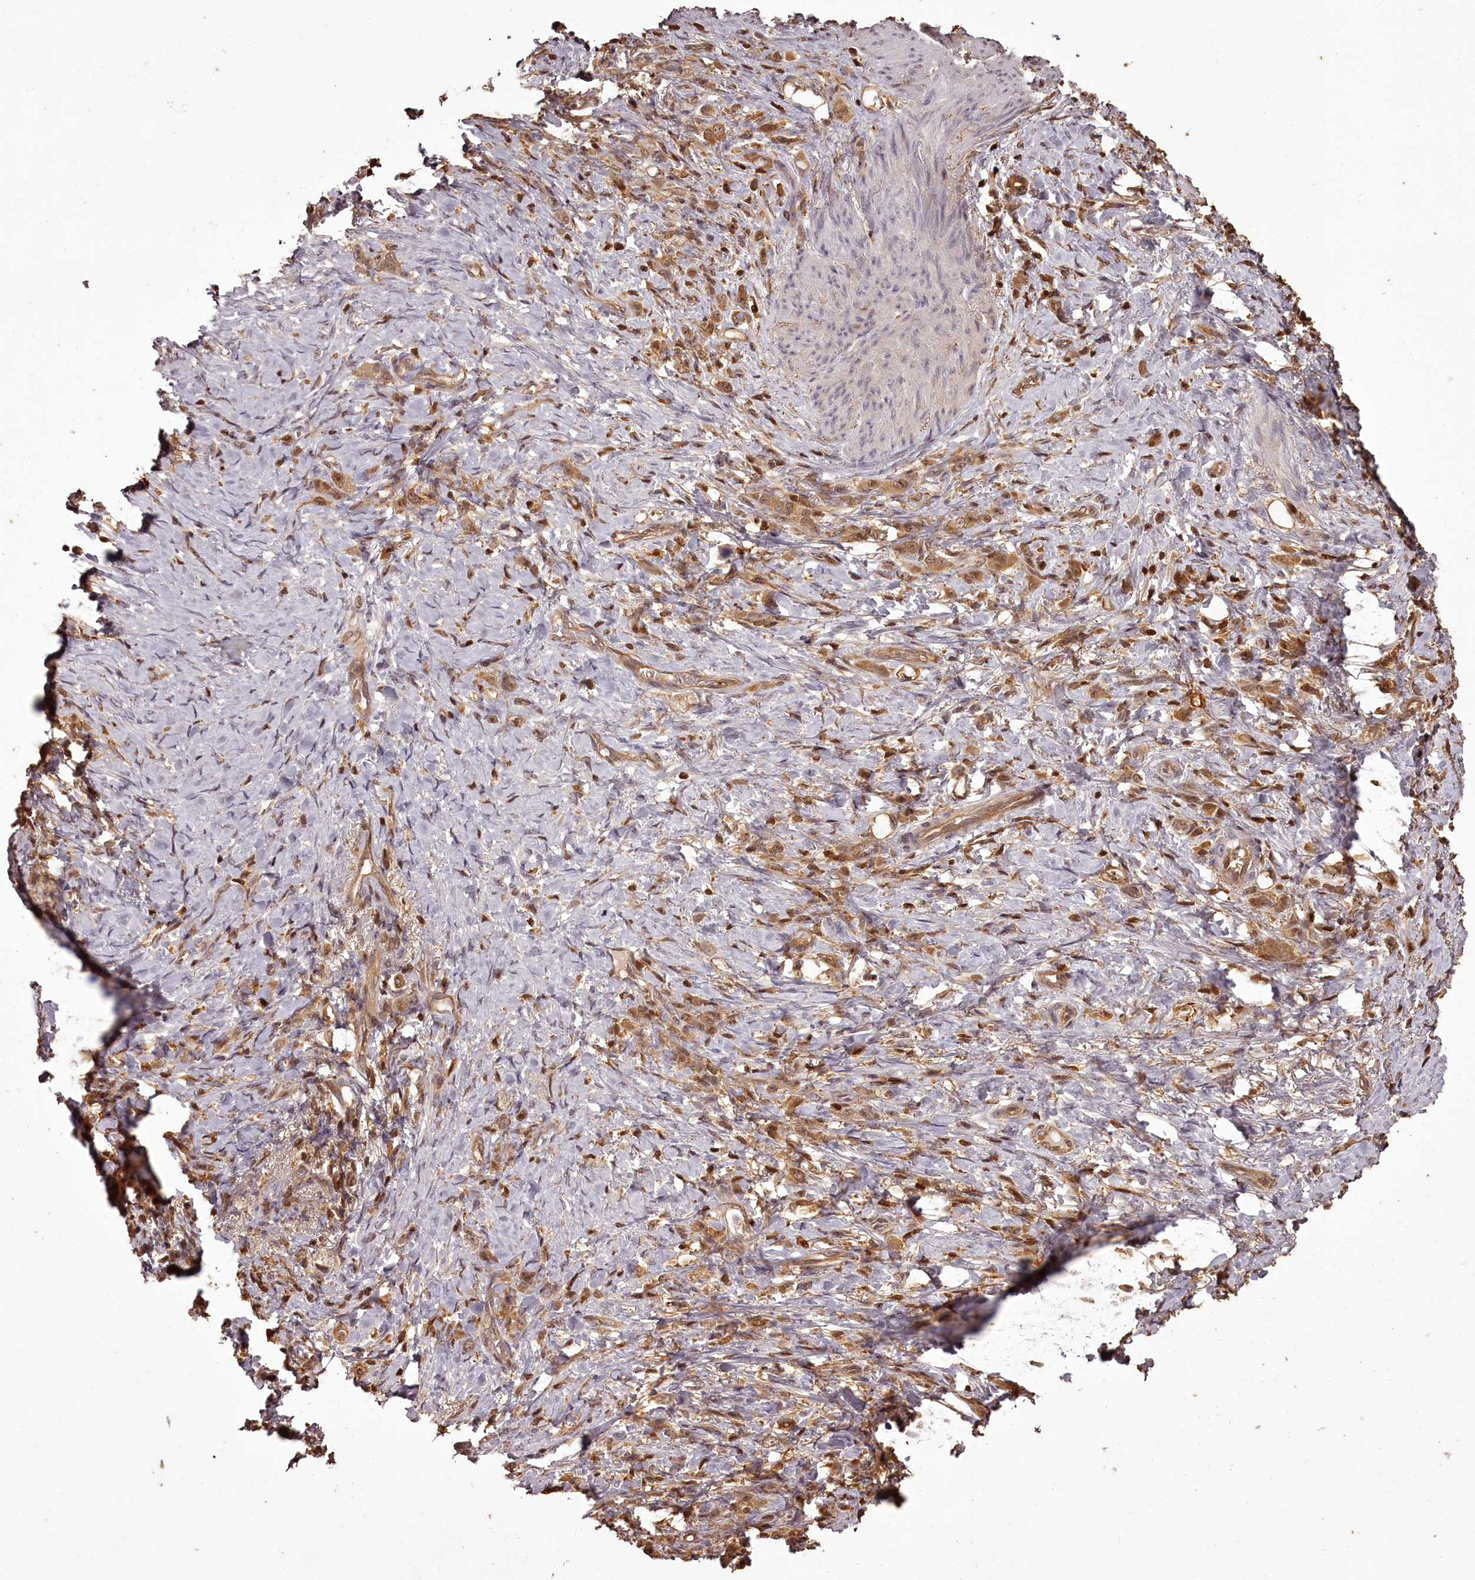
{"staining": {"intensity": "moderate", "quantity": ">75%", "location": "cytoplasmic/membranous"}, "tissue": "stomach cancer", "cell_type": "Tumor cells", "image_type": "cancer", "snomed": [{"axis": "morphology", "description": "Adenocarcinoma, NOS"}, {"axis": "topography", "description": "Stomach"}], "caption": "This is an image of IHC staining of stomach adenocarcinoma, which shows moderate expression in the cytoplasmic/membranous of tumor cells.", "gene": "NPRL2", "patient": {"sex": "female", "age": 79}}